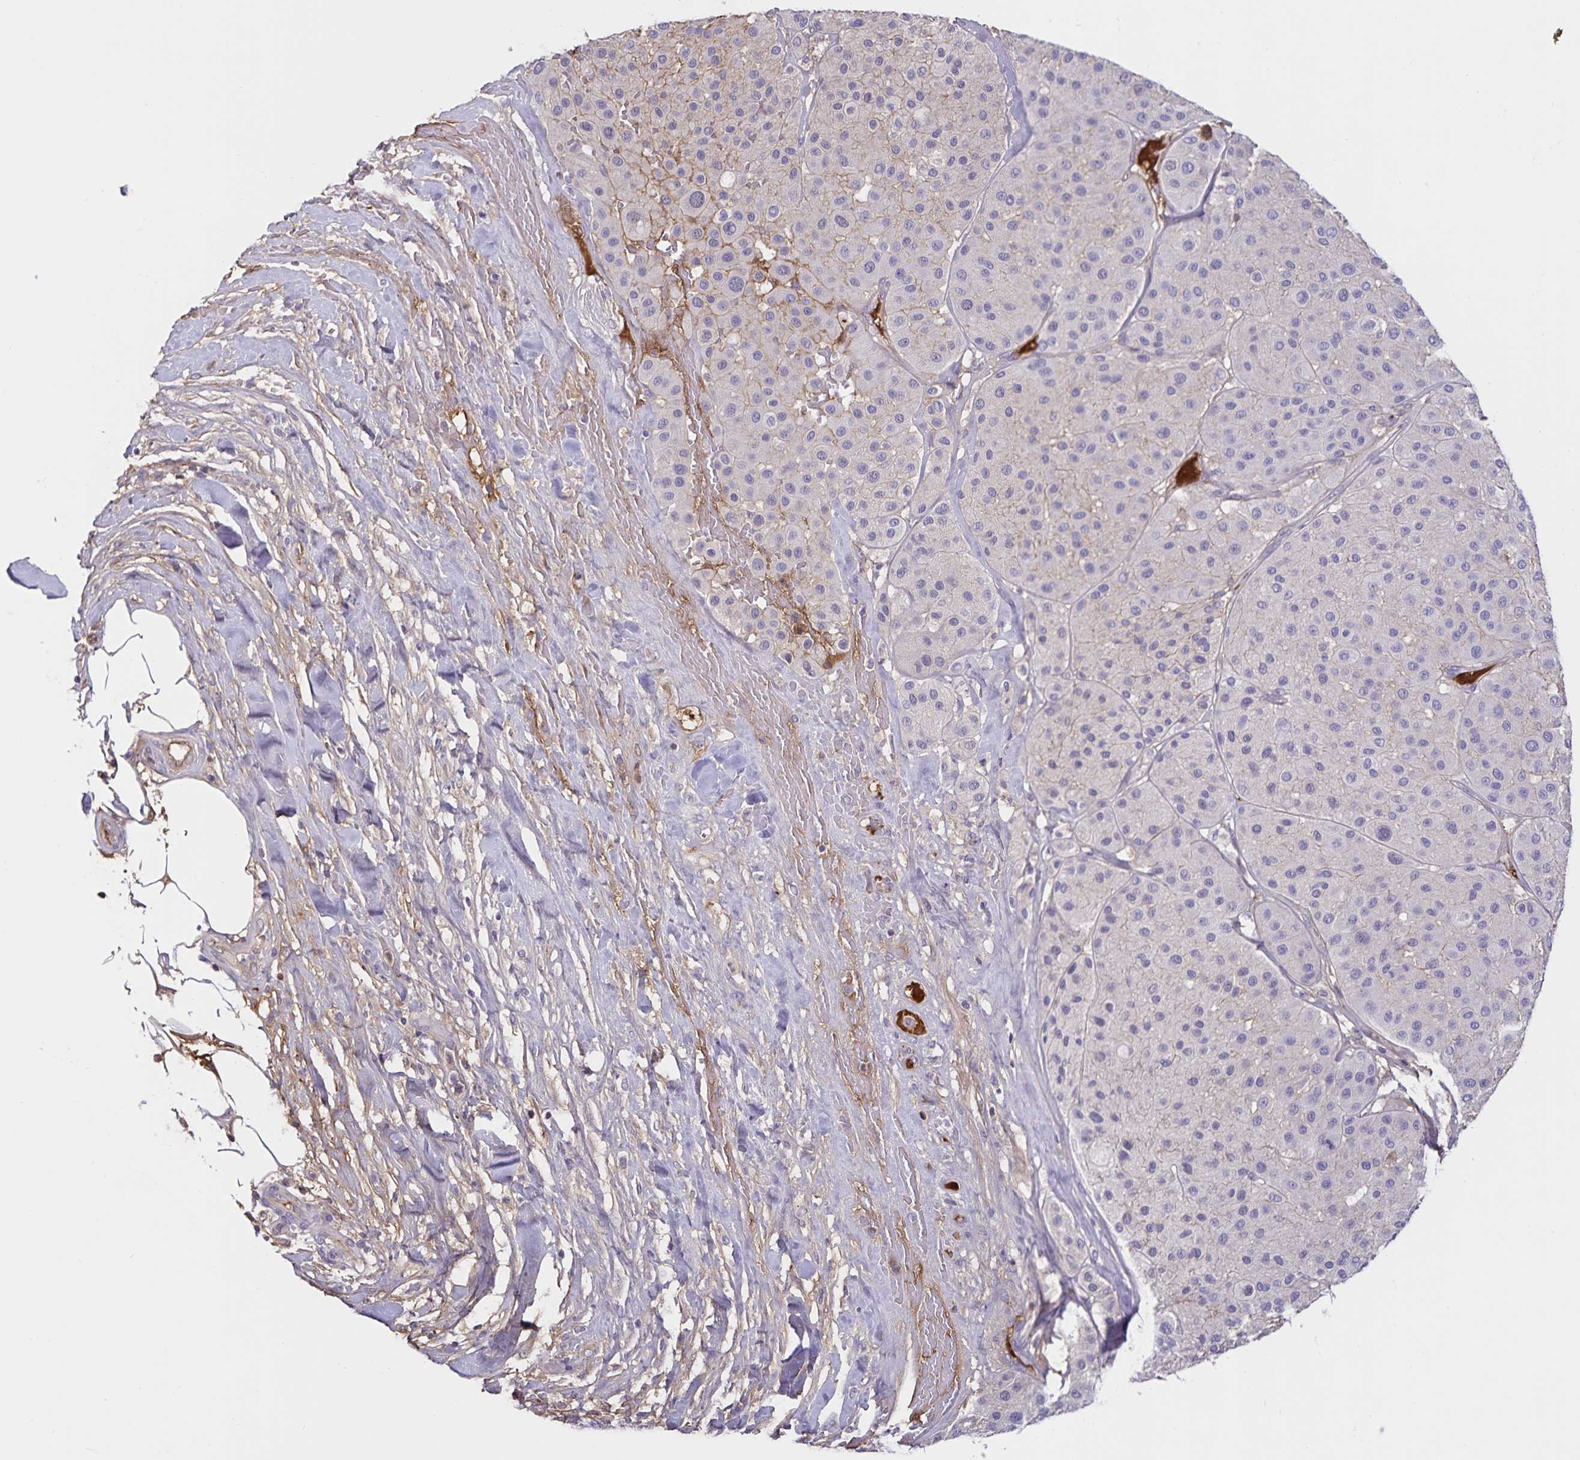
{"staining": {"intensity": "negative", "quantity": "none", "location": "none"}, "tissue": "melanoma", "cell_type": "Tumor cells", "image_type": "cancer", "snomed": [{"axis": "morphology", "description": "Malignant melanoma, Metastatic site"}, {"axis": "topography", "description": "Smooth muscle"}], "caption": "Immunohistochemistry (IHC) of malignant melanoma (metastatic site) demonstrates no expression in tumor cells.", "gene": "FGG", "patient": {"sex": "male", "age": 41}}